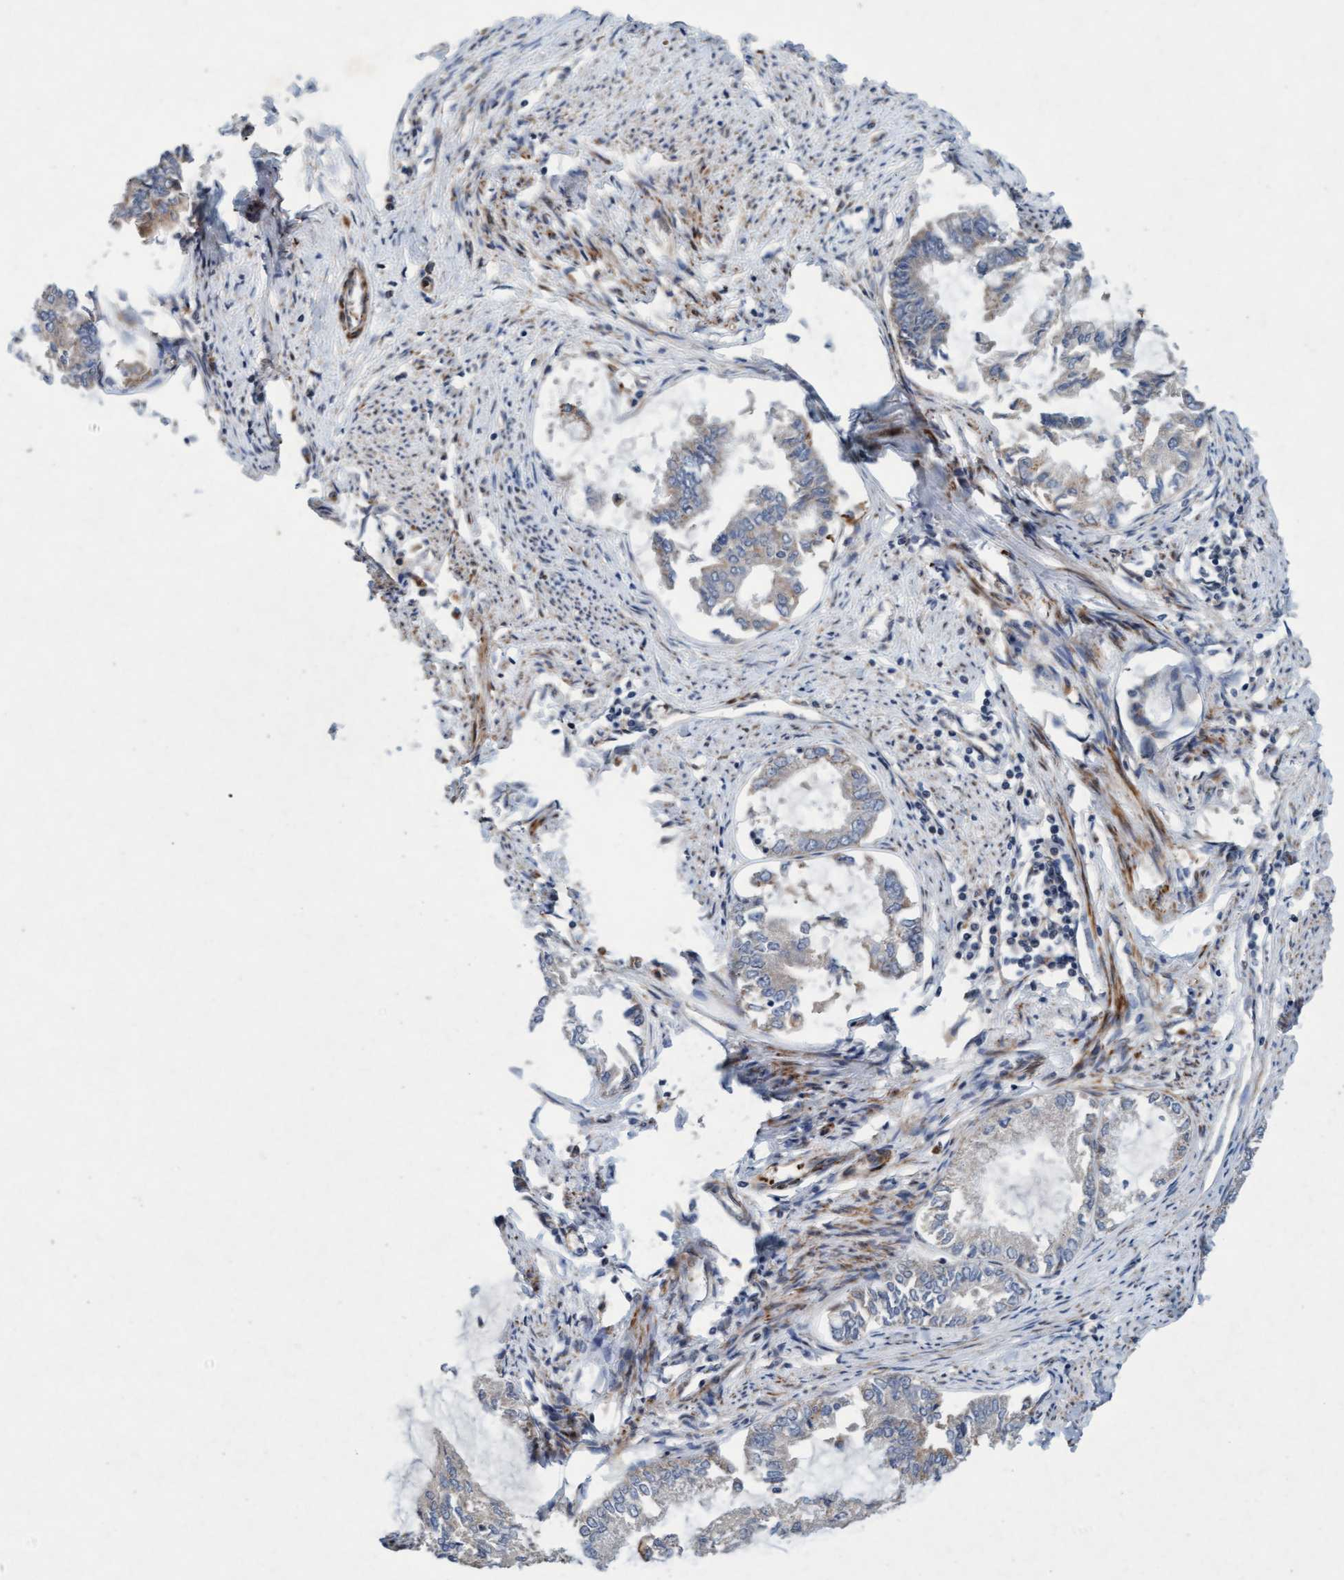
{"staining": {"intensity": "negative", "quantity": "none", "location": "none"}, "tissue": "endometrial cancer", "cell_type": "Tumor cells", "image_type": "cancer", "snomed": [{"axis": "morphology", "description": "Adenocarcinoma, NOS"}, {"axis": "topography", "description": "Endometrium"}], "caption": "Tumor cells show no significant protein staining in adenocarcinoma (endometrial).", "gene": "TMEM70", "patient": {"sex": "female", "age": 86}}